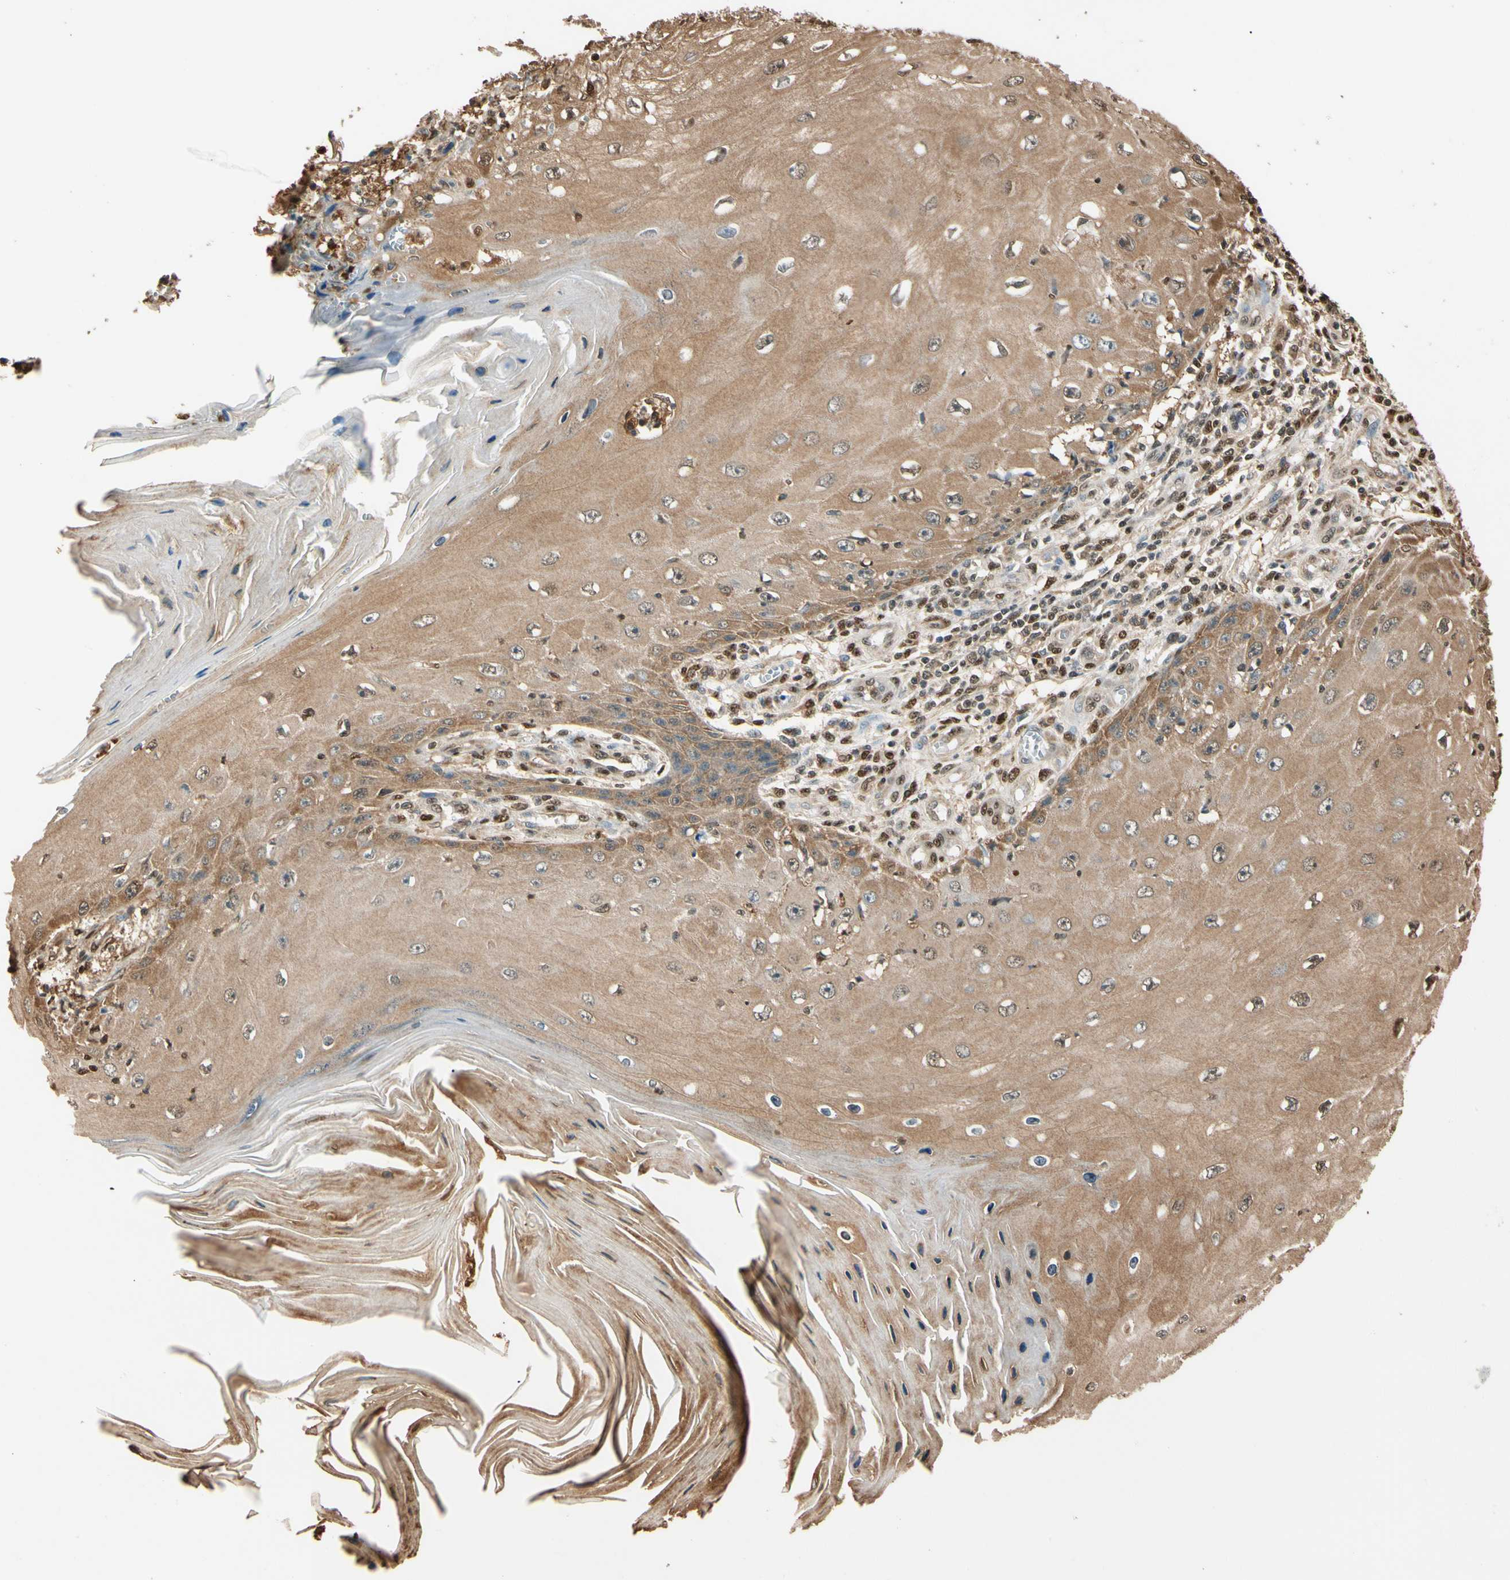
{"staining": {"intensity": "weak", "quantity": ">75%", "location": "cytoplasmic/membranous,nuclear"}, "tissue": "skin cancer", "cell_type": "Tumor cells", "image_type": "cancer", "snomed": [{"axis": "morphology", "description": "Squamous cell carcinoma, NOS"}, {"axis": "topography", "description": "Skin"}], "caption": "Immunohistochemical staining of skin cancer (squamous cell carcinoma) reveals low levels of weak cytoplasmic/membranous and nuclear staining in approximately >75% of tumor cells. (DAB (3,3'-diaminobenzidine) IHC with brightfield microscopy, high magnification).", "gene": "PNCK", "patient": {"sex": "female", "age": 73}}